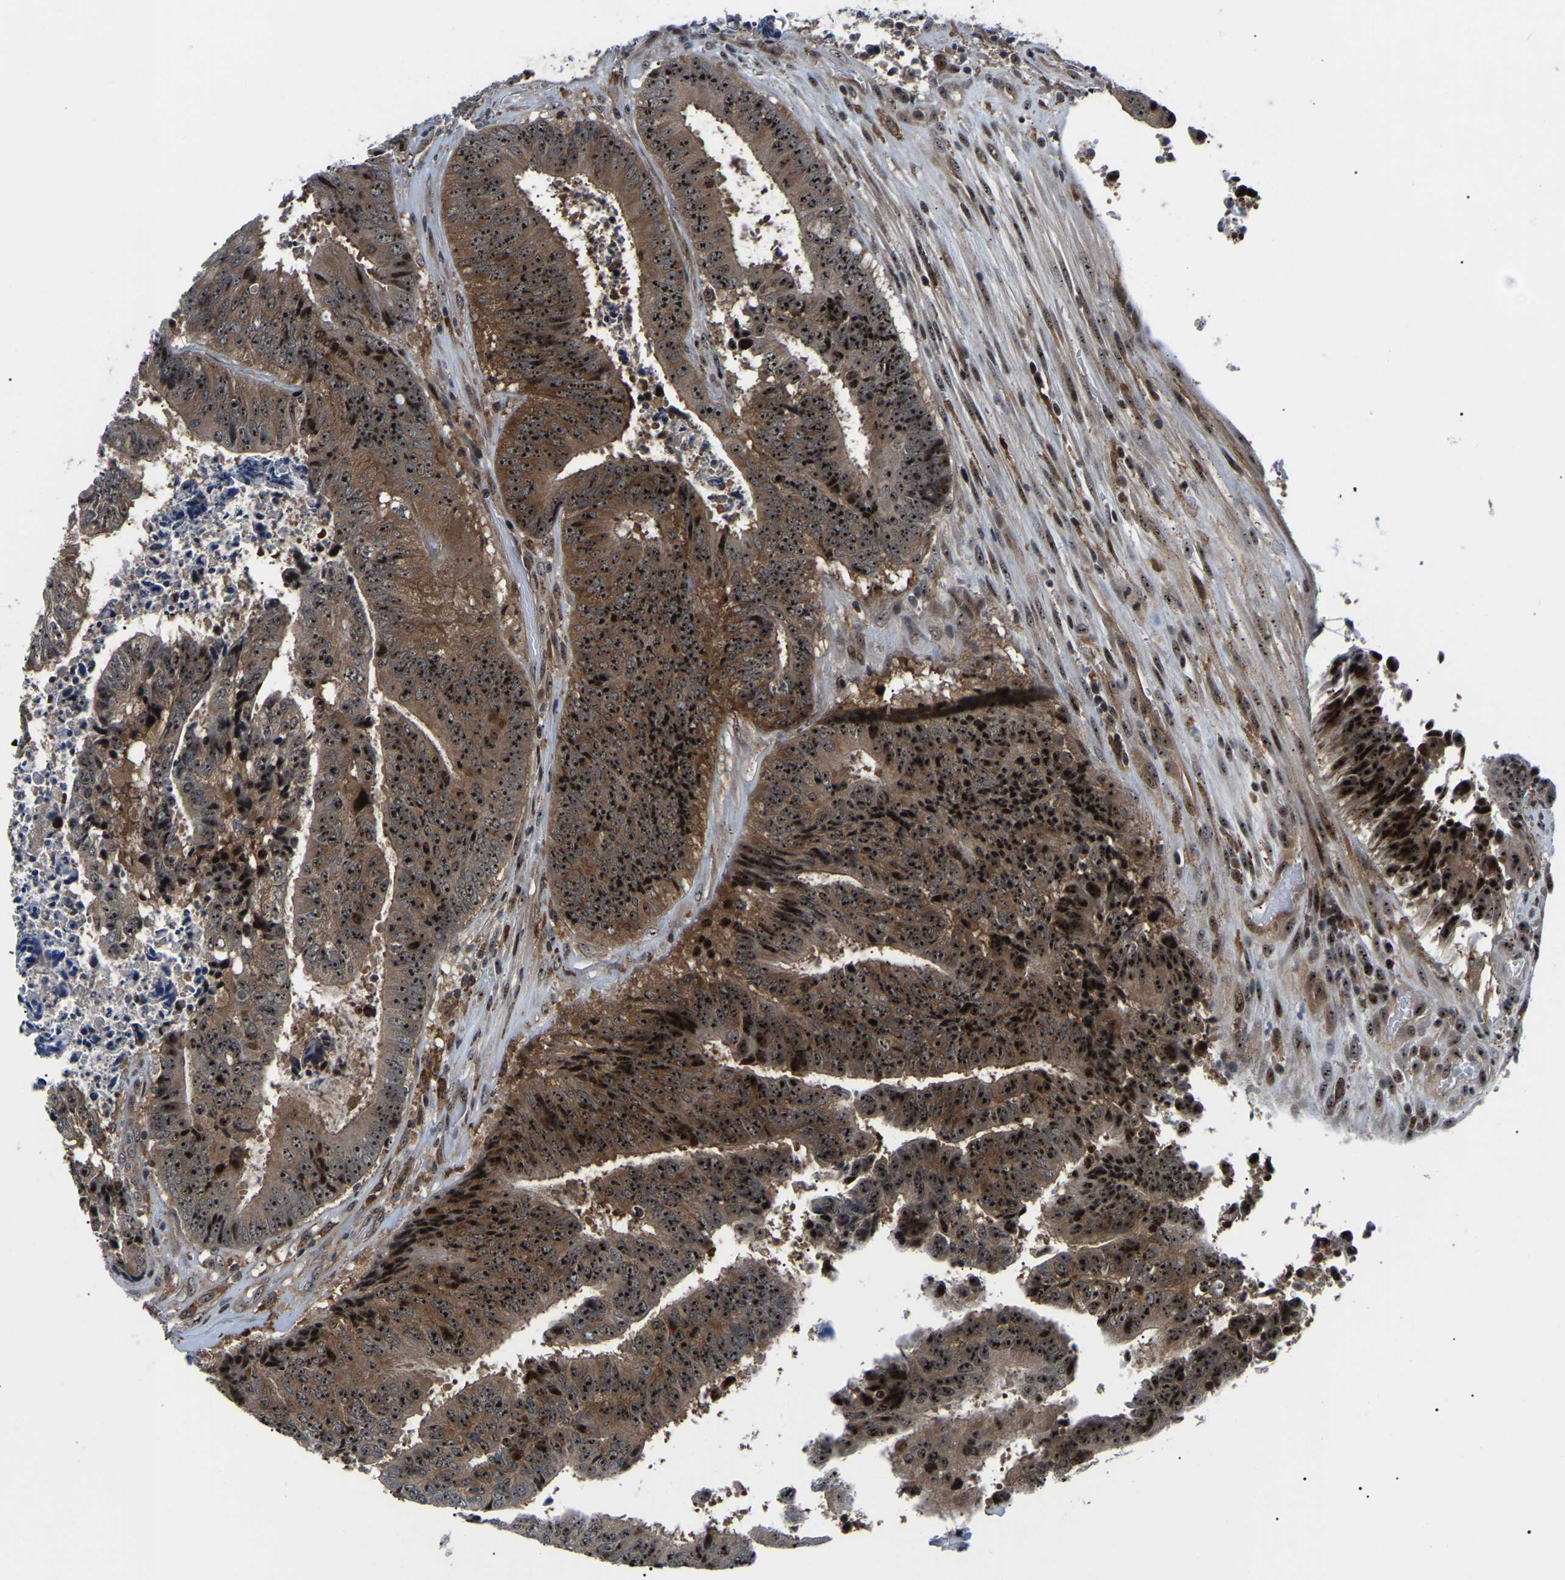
{"staining": {"intensity": "strong", "quantity": ">75%", "location": "cytoplasmic/membranous,nuclear"}, "tissue": "colorectal cancer", "cell_type": "Tumor cells", "image_type": "cancer", "snomed": [{"axis": "morphology", "description": "Adenocarcinoma, NOS"}, {"axis": "topography", "description": "Rectum"}], "caption": "Adenocarcinoma (colorectal) stained with immunohistochemistry shows strong cytoplasmic/membranous and nuclear expression in approximately >75% of tumor cells.", "gene": "RRP1B", "patient": {"sex": "male", "age": 72}}